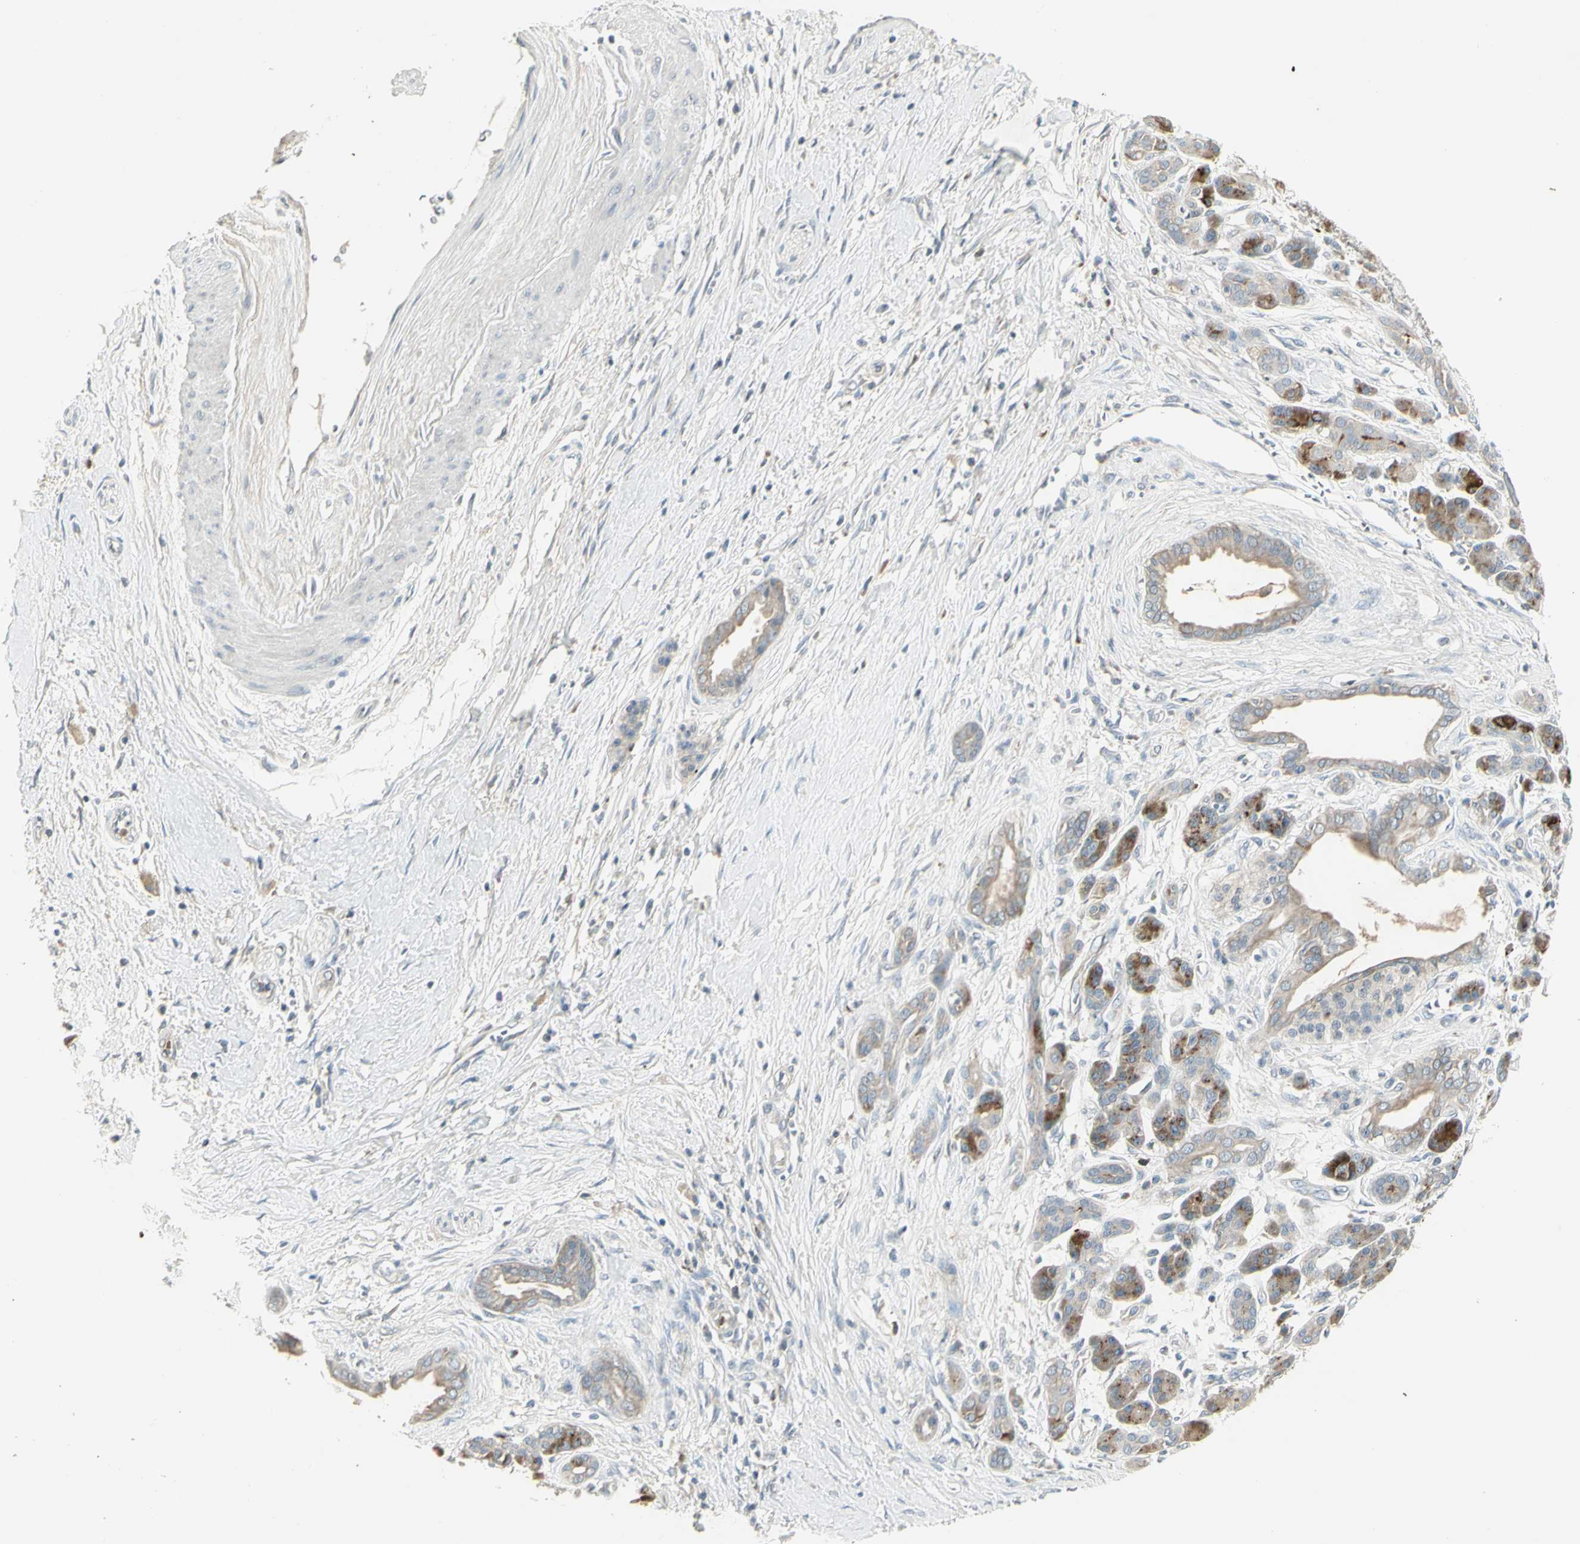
{"staining": {"intensity": "moderate", "quantity": "25%-75%", "location": "cytoplasmic/membranous"}, "tissue": "pancreatic cancer", "cell_type": "Tumor cells", "image_type": "cancer", "snomed": [{"axis": "morphology", "description": "Adenocarcinoma, NOS"}, {"axis": "topography", "description": "Pancreas"}], "caption": "High-magnification brightfield microscopy of pancreatic adenocarcinoma stained with DAB (brown) and counterstained with hematoxylin (blue). tumor cells exhibit moderate cytoplasmic/membranous positivity is identified in approximately25%-75% of cells.", "gene": "CCNB2", "patient": {"sex": "male", "age": 59}}